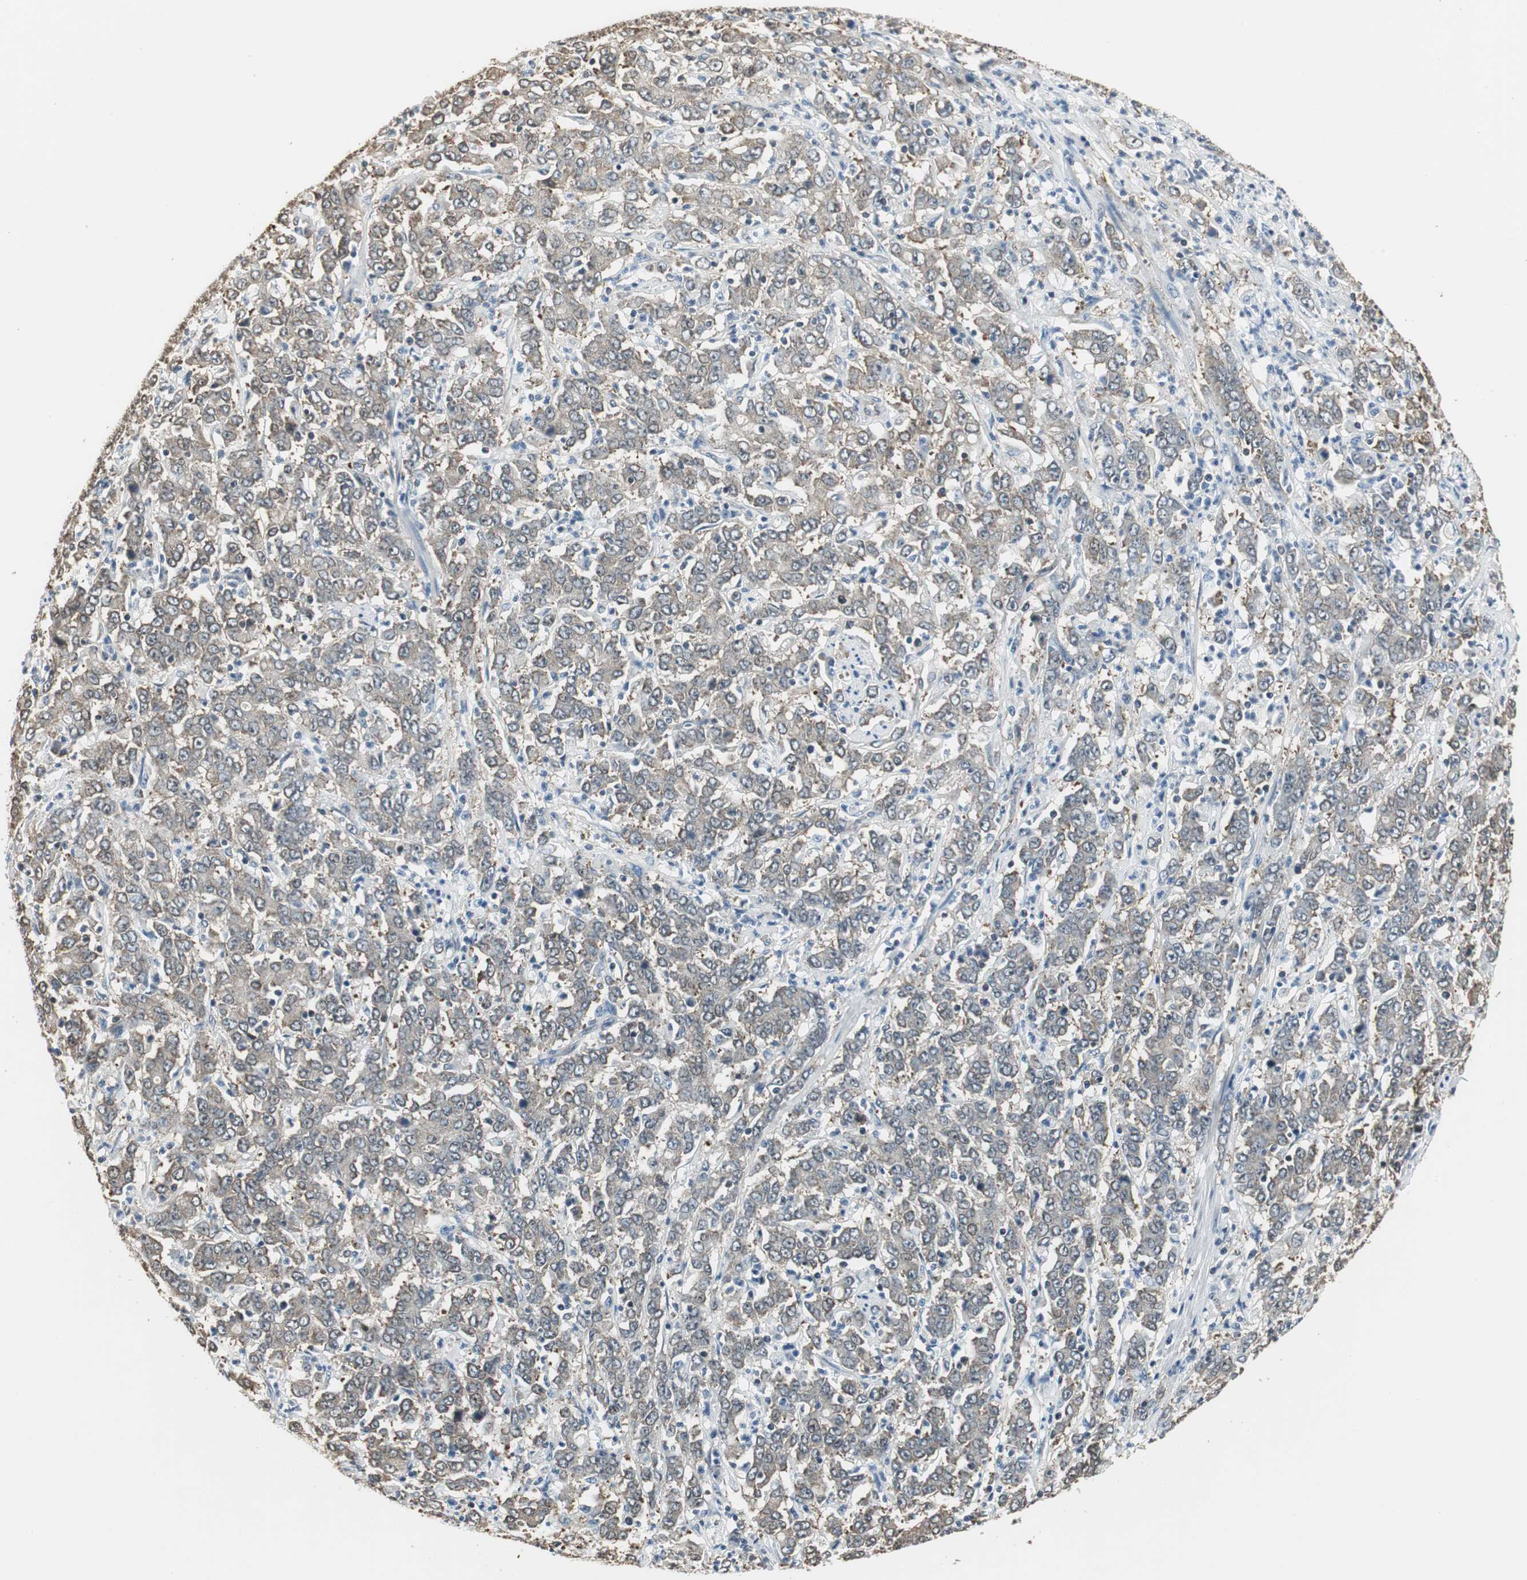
{"staining": {"intensity": "weak", "quantity": ">75%", "location": "cytoplasmic/membranous"}, "tissue": "stomach cancer", "cell_type": "Tumor cells", "image_type": "cancer", "snomed": [{"axis": "morphology", "description": "Adenocarcinoma, NOS"}, {"axis": "topography", "description": "Stomach, lower"}], "caption": "Immunohistochemistry micrograph of human stomach cancer stained for a protein (brown), which reveals low levels of weak cytoplasmic/membranous expression in about >75% of tumor cells.", "gene": "CCT5", "patient": {"sex": "female", "age": 71}}